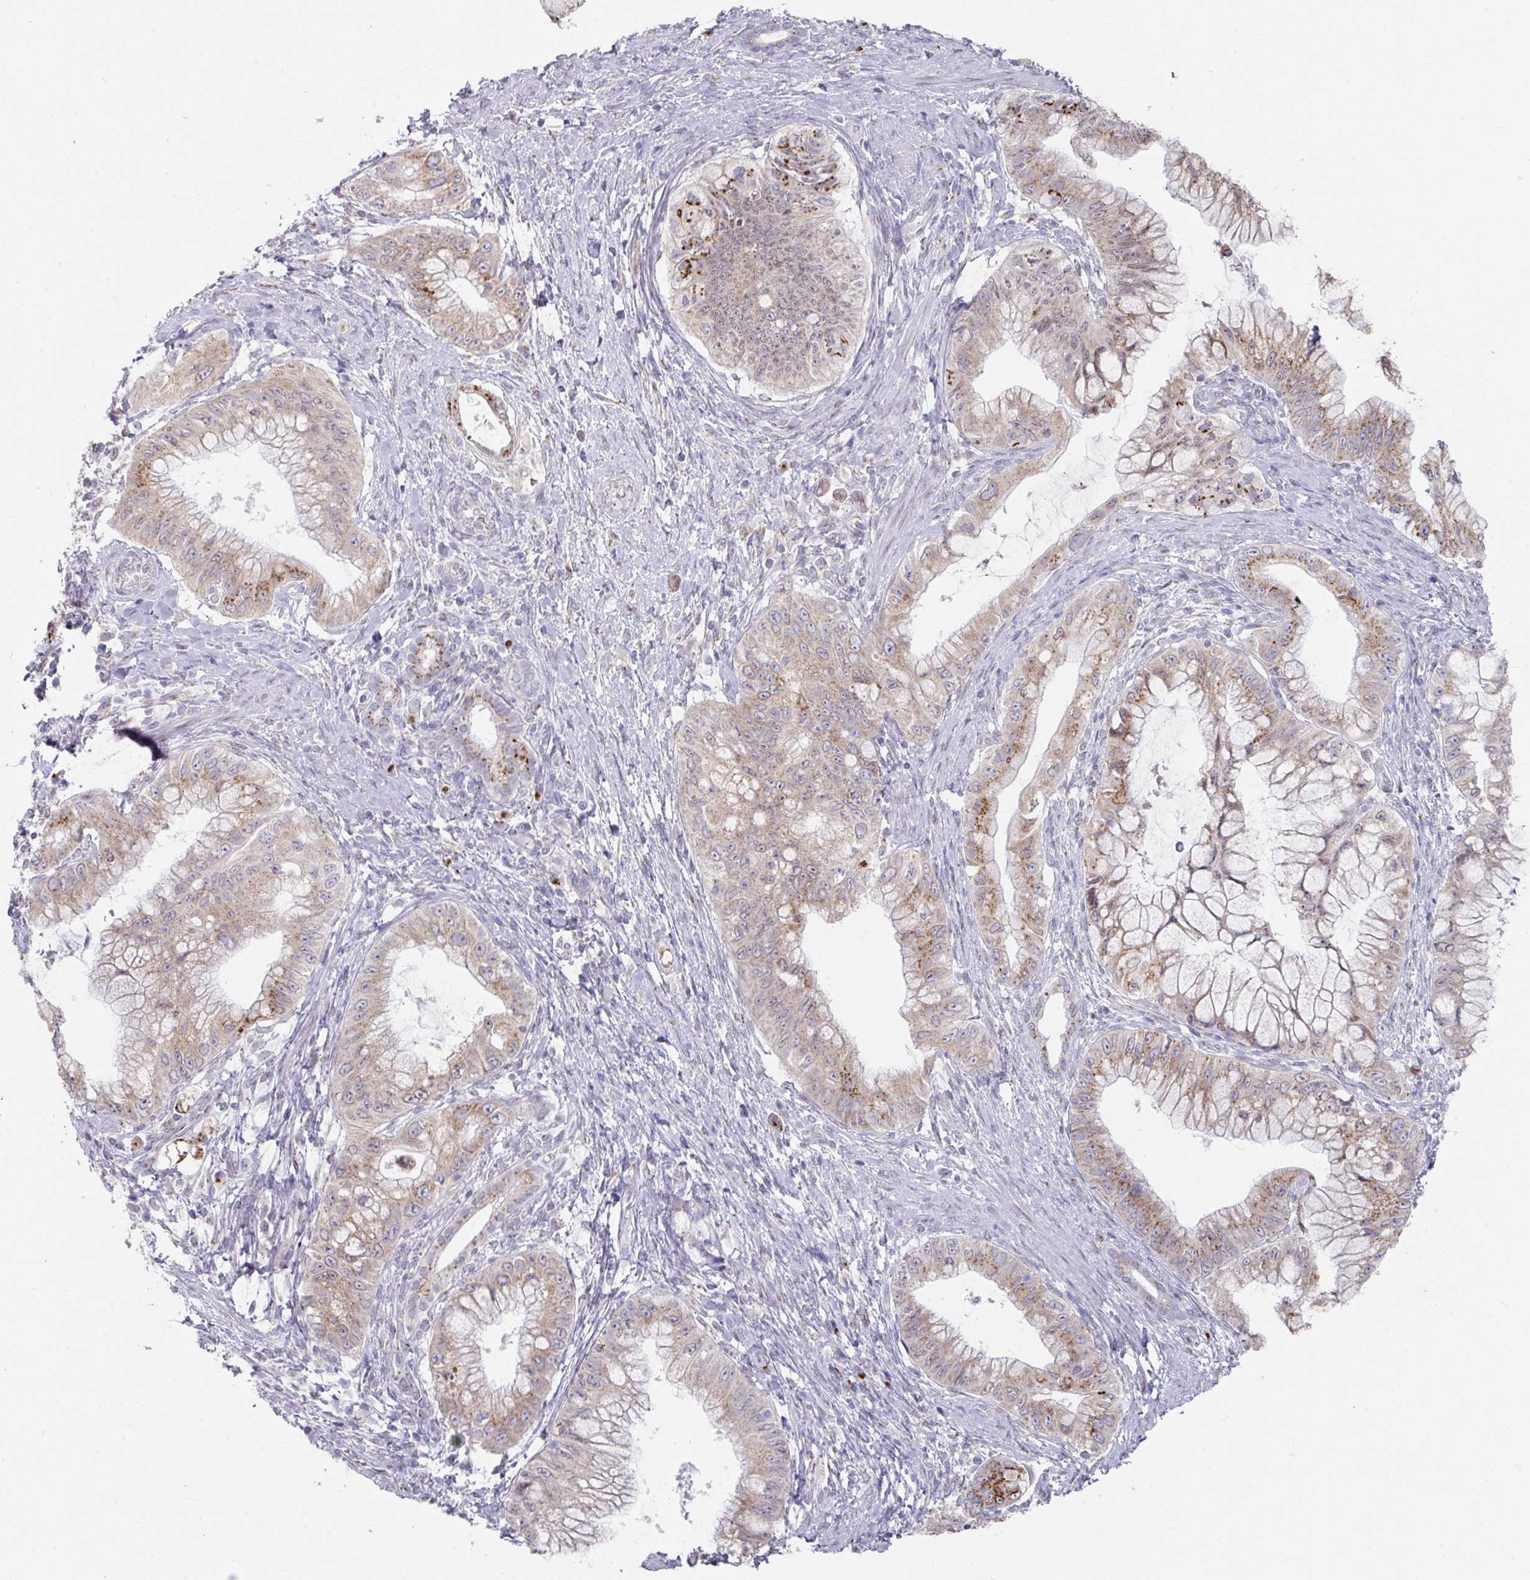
{"staining": {"intensity": "strong", "quantity": "<25%", "location": "cytoplasmic/membranous"}, "tissue": "pancreatic cancer", "cell_type": "Tumor cells", "image_type": "cancer", "snomed": [{"axis": "morphology", "description": "Adenocarcinoma, NOS"}, {"axis": "topography", "description": "Pancreas"}], "caption": "Protein expression analysis of pancreatic cancer (adenocarcinoma) exhibits strong cytoplasmic/membranous expression in approximately <25% of tumor cells.", "gene": "VKORC1L1", "patient": {"sex": "male", "age": 48}}